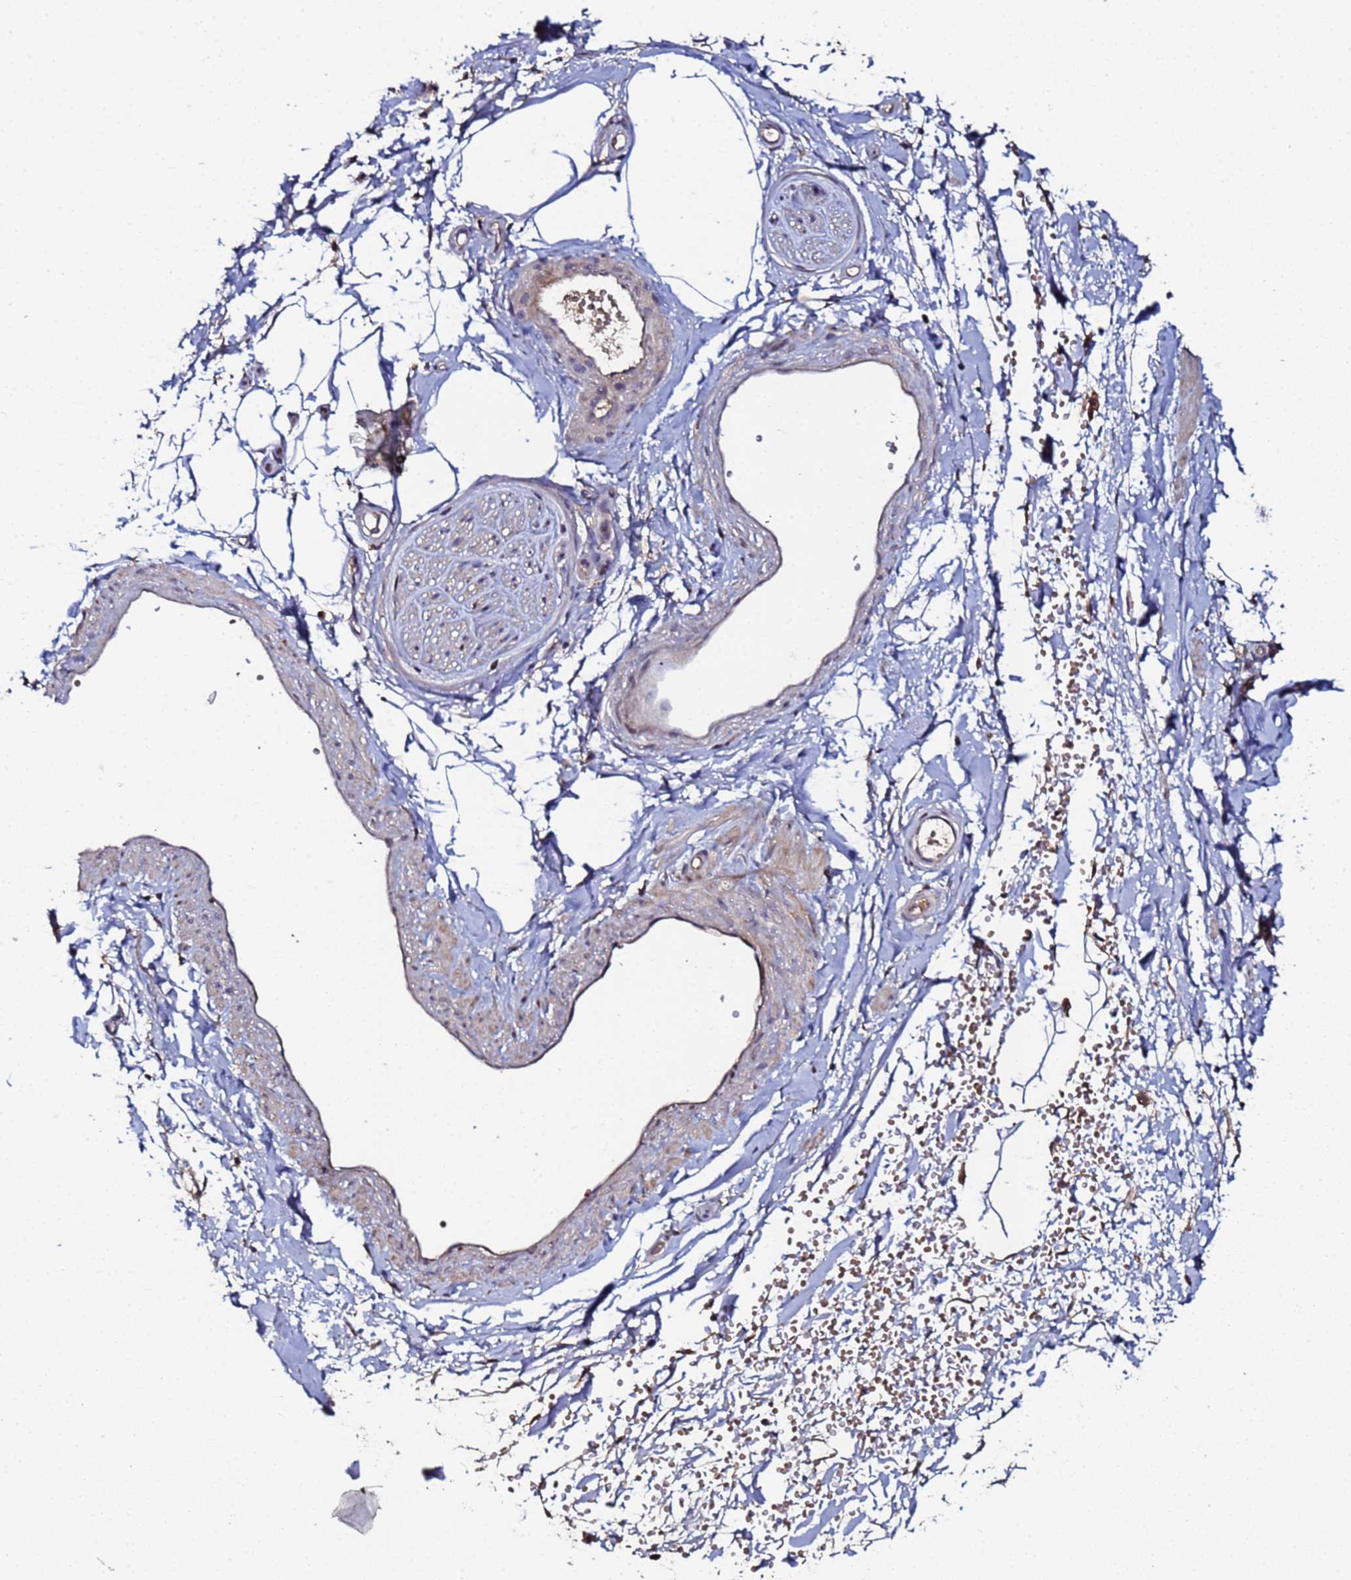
{"staining": {"intensity": "weak", "quantity": "<25%", "location": "cytoplasmic/membranous"}, "tissue": "adipose tissue", "cell_type": "Adipocytes", "image_type": "normal", "snomed": [{"axis": "morphology", "description": "Normal tissue, NOS"}, {"axis": "topography", "description": "Soft tissue"}, {"axis": "topography", "description": "Adipose tissue"}, {"axis": "topography", "description": "Vascular tissue"}, {"axis": "topography", "description": "Peripheral nerve tissue"}], "caption": "The immunohistochemistry micrograph has no significant positivity in adipocytes of adipose tissue. (IHC, brightfield microscopy, high magnification).", "gene": "OSER1", "patient": {"sex": "male", "age": 74}}